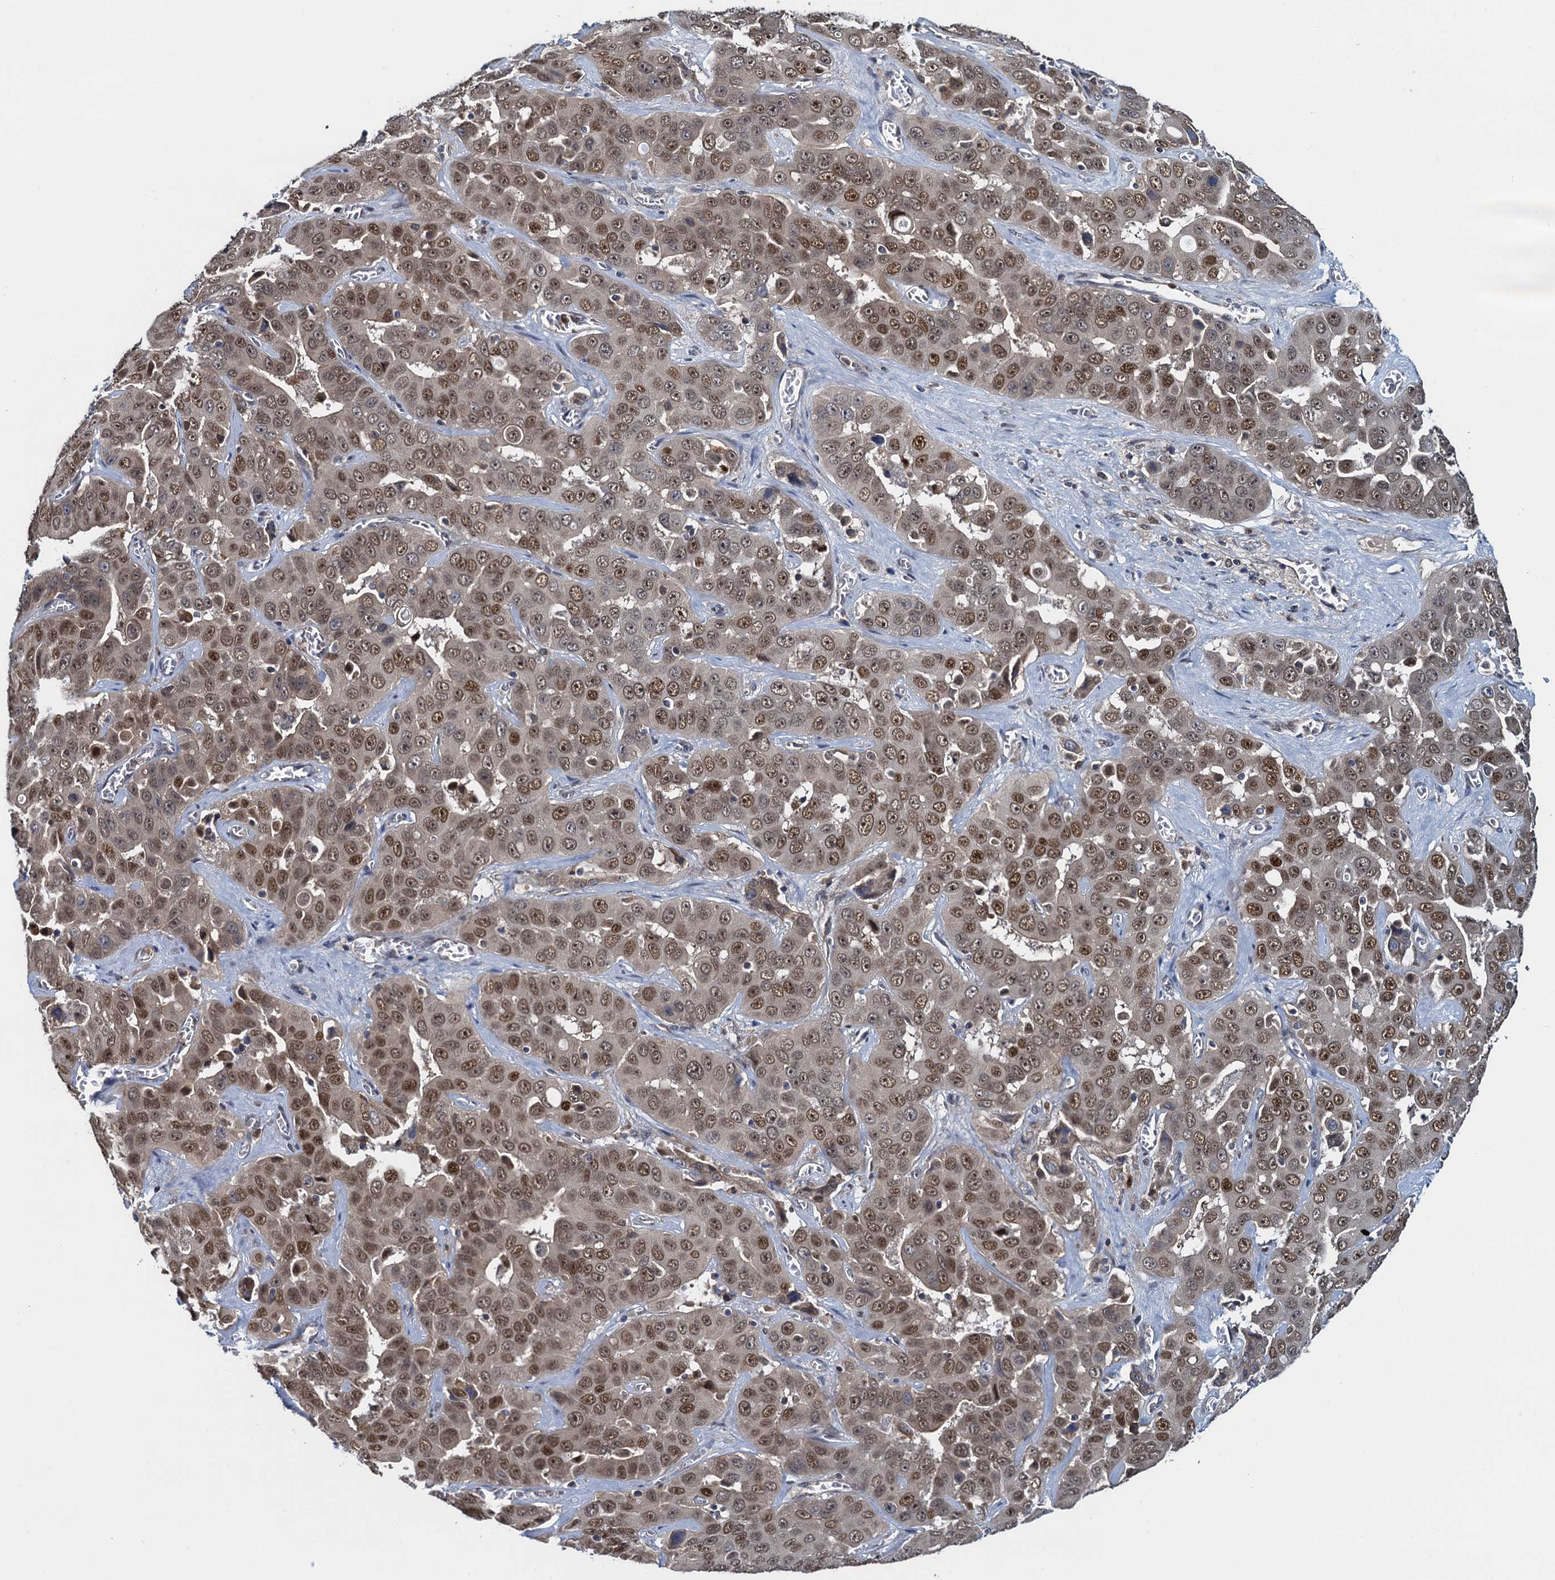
{"staining": {"intensity": "moderate", "quantity": "25%-75%", "location": "nuclear"}, "tissue": "liver cancer", "cell_type": "Tumor cells", "image_type": "cancer", "snomed": [{"axis": "morphology", "description": "Cholangiocarcinoma"}, {"axis": "topography", "description": "Liver"}], "caption": "A medium amount of moderate nuclear positivity is seen in about 25%-75% of tumor cells in cholangiocarcinoma (liver) tissue.", "gene": "RNF125", "patient": {"sex": "female", "age": 52}}